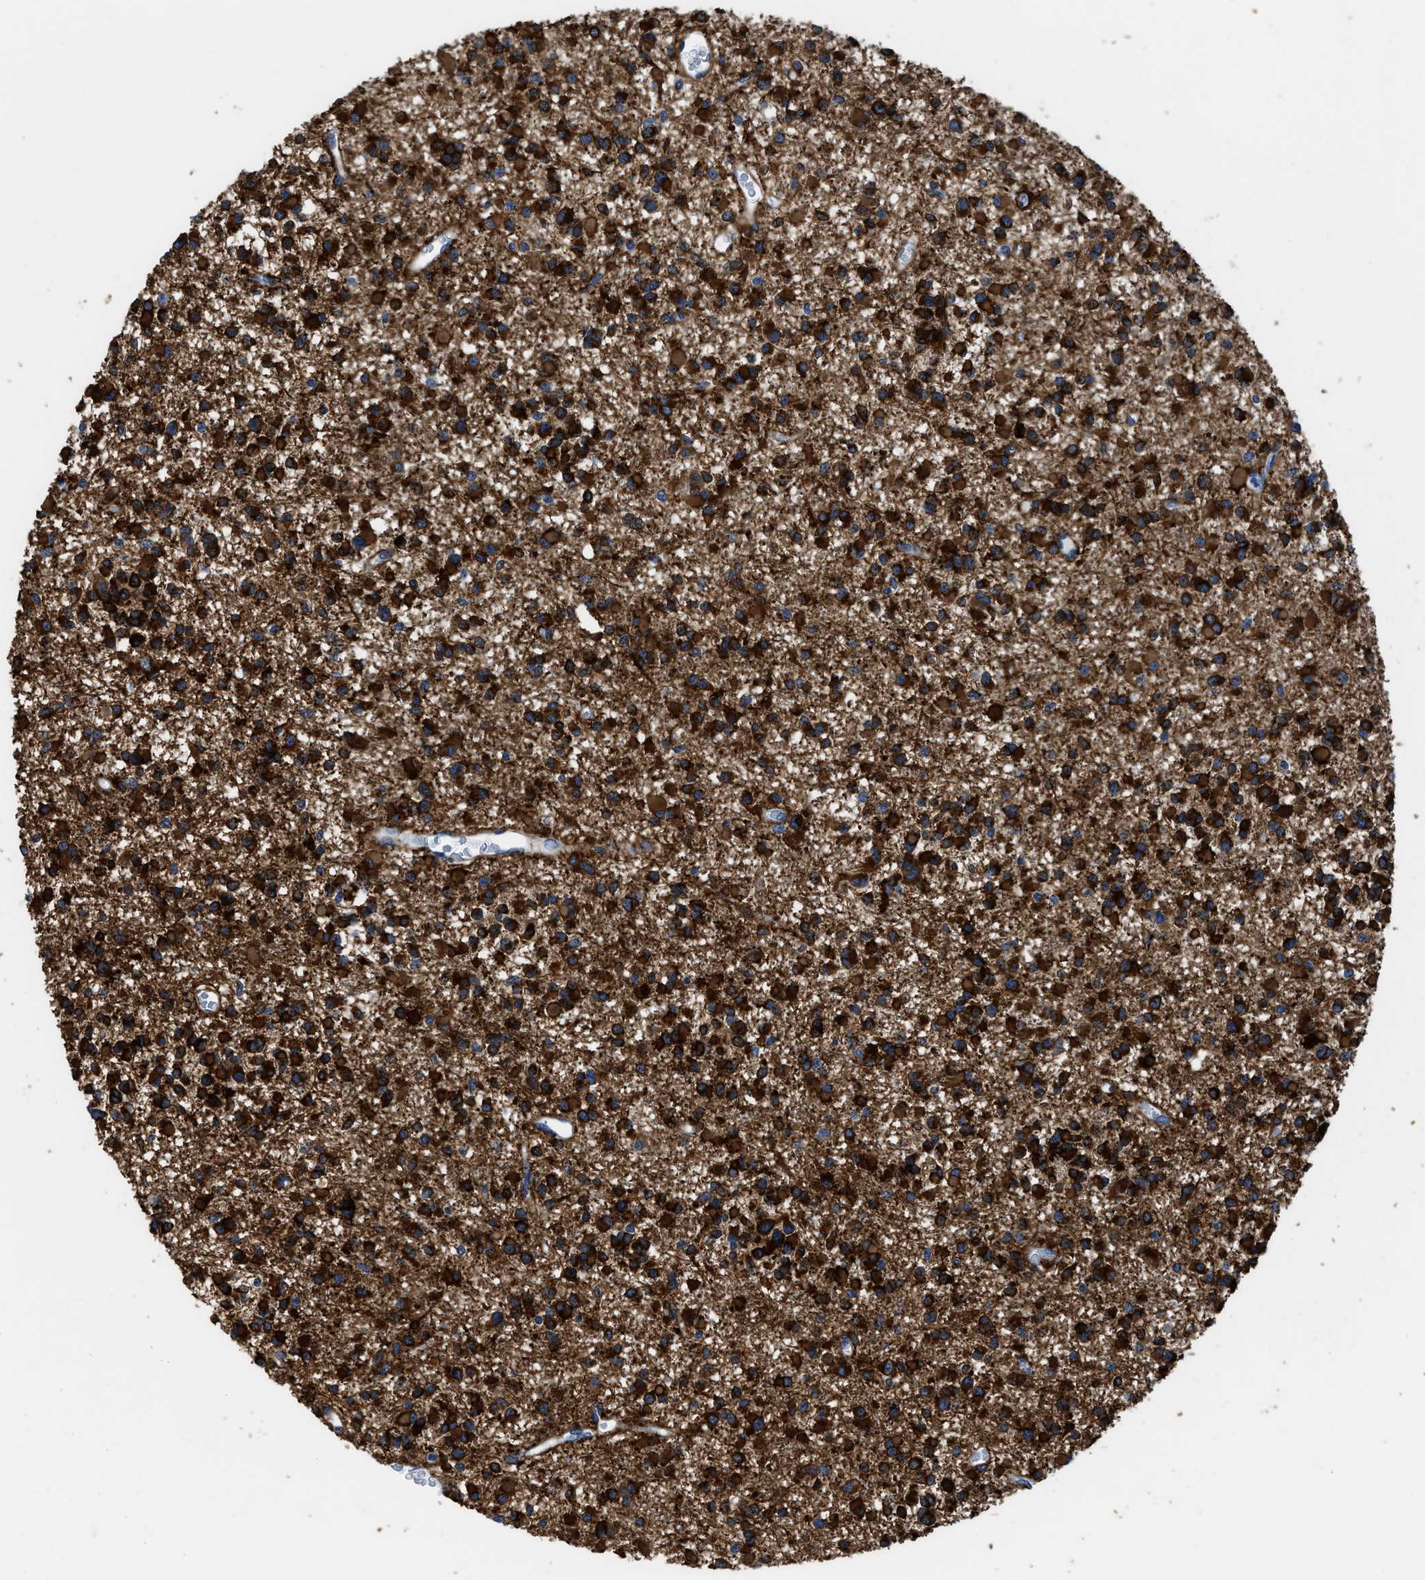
{"staining": {"intensity": "strong", "quantity": ">75%", "location": "cytoplasmic/membranous"}, "tissue": "glioma", "cell_type": "Tumor cells", "image_type": "cancer", "snomed": [{"axis": "morphology", "description": "Glioma, malignant, Low grade"}, {"axis": "topography", "description": "Brain"}], "caption": "Brown immunohistochemical staining in malignant glioma (low-grade) shows strong cytoplasmic/membranous staining in approximately >75% of tumor cells.", "gene": "ZSWIM5", "patient": {"sex": "female", "age": 22}}